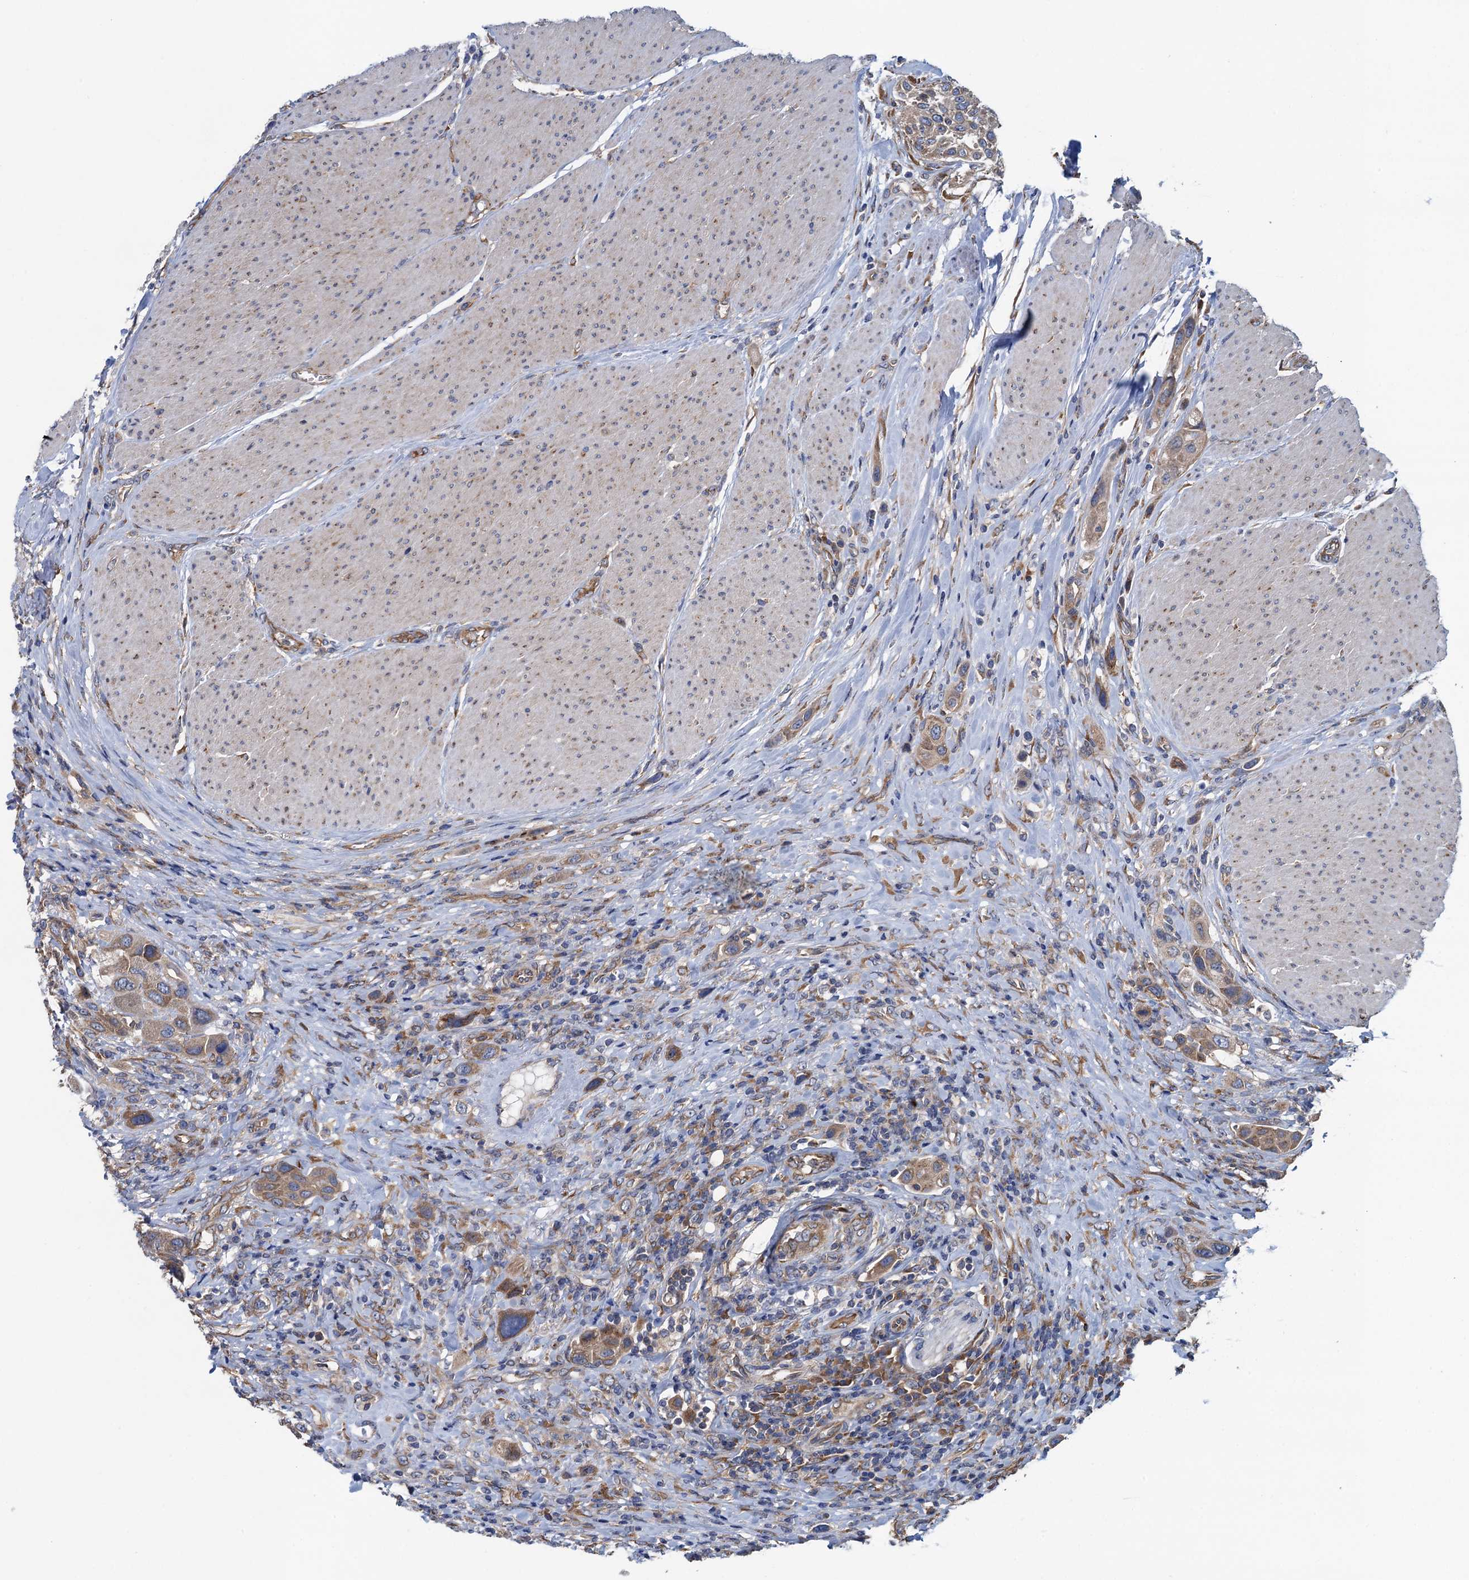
{"staining": {"intensity": "moderate", "quantity": ">75%", "location": "cytoplasmic/membranous"}, "tissue": "urothelial cancer", "cell_type": "Tumor cells", "image_type": "cancer", "snomed": [{"axis": "morphology", "description": "Urothelial carcinoma, High grade"}, {"axis": "topography", "description": "Urinary bladder"}], "caption": "Urothelial cancer stained for a protein exhibits moderate cytoplasmic/membranous positivity in tumor cells.", "gene": "ADCY9", "patient": {"sex": "male", "age": 50}}